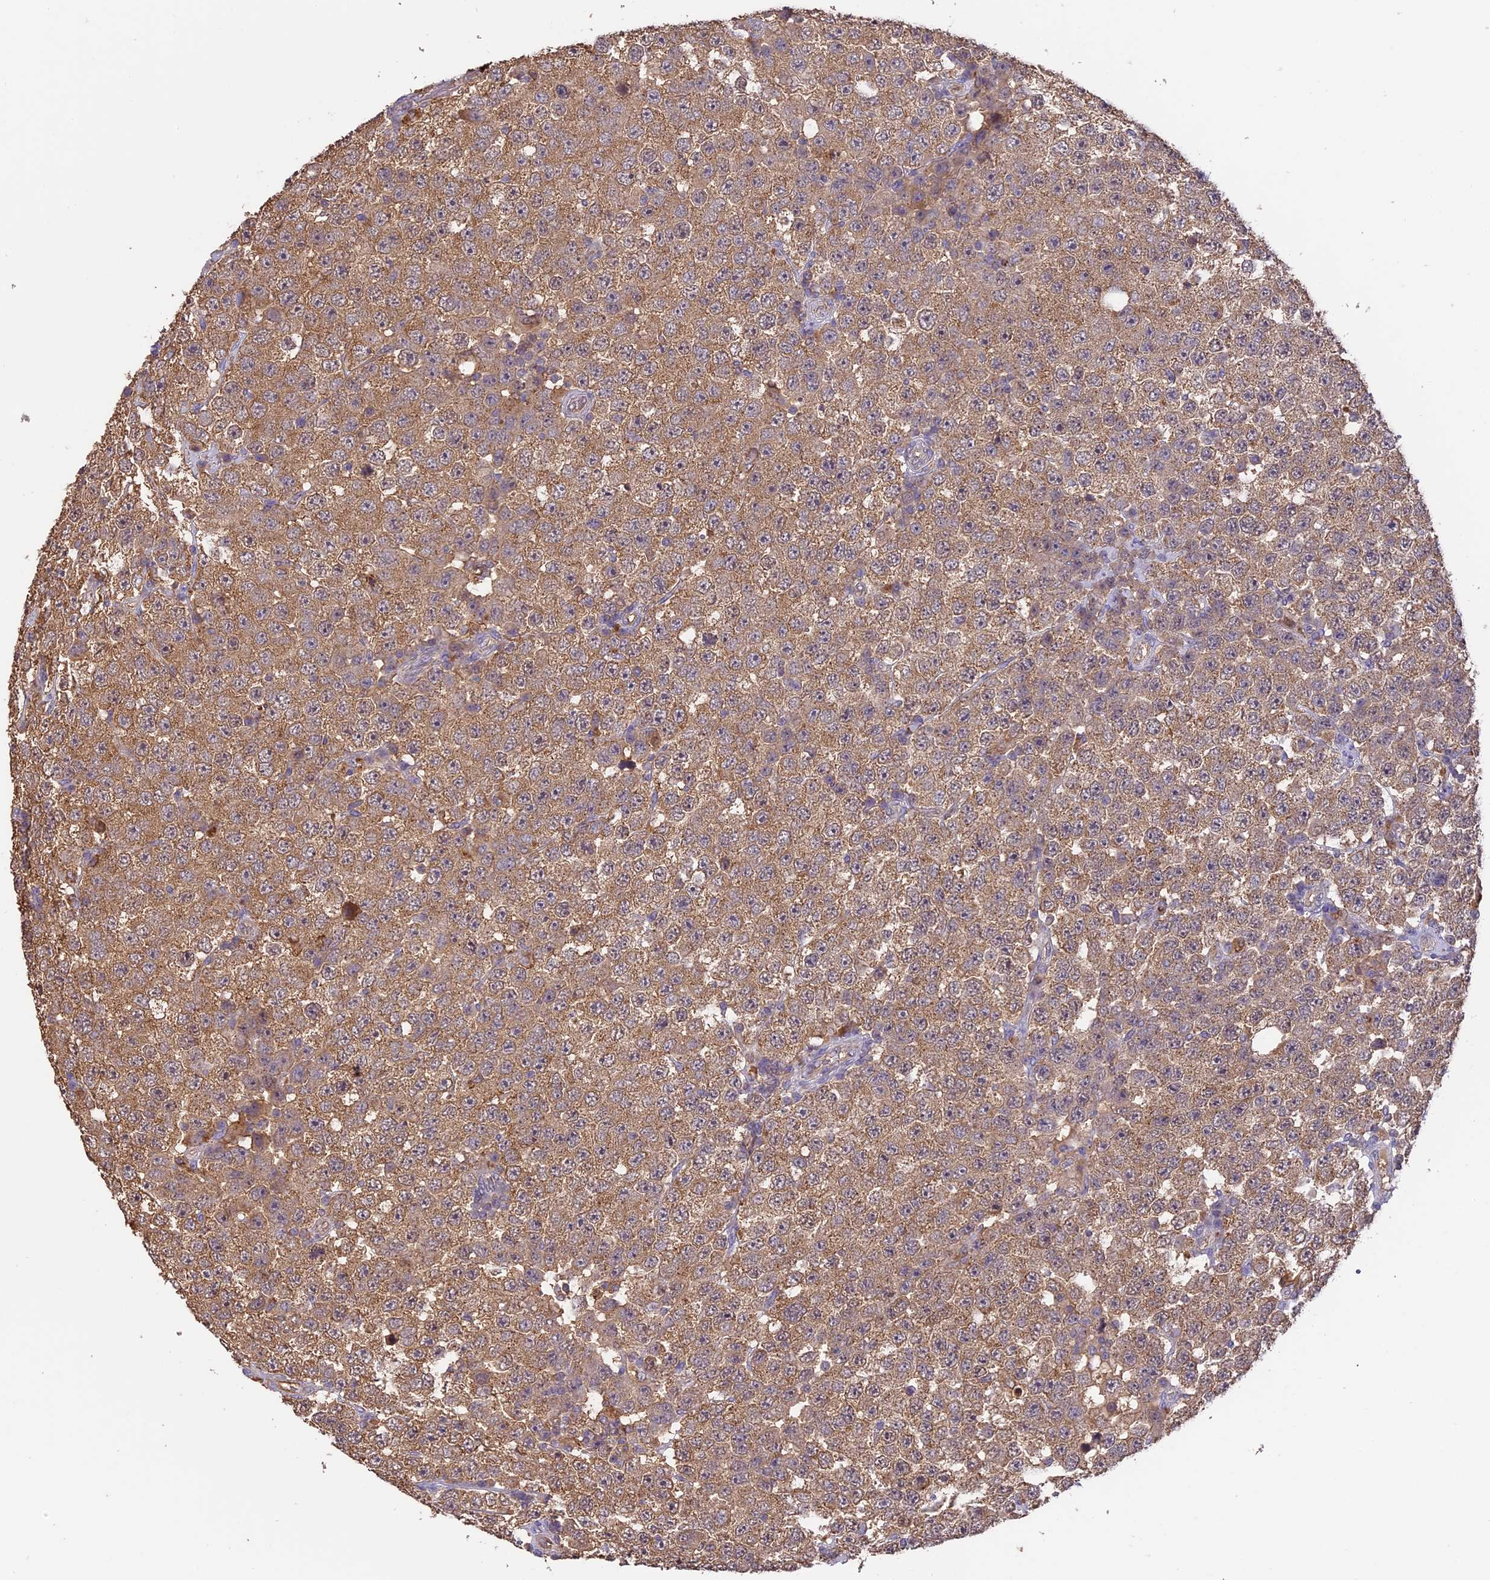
{"staining": {"intensity": "moderate", "quantity": ">75%", "location": "cytoplasmic/membranous"}, "tissue": "testis cancer", "cell_type": "Tumor cells", "image_type": "cancer", "snomed": [{"axis": "morphology", "description": "Seminoma, NOS"}, {"axis": "topography", "description": "Testis"}], "caption": "Immunohistochemistry (IHC) histopathology image of human seminoma (testis) stained for a protein (brown), which exhibits medium levels of moderate cytoplasmic/membranous staining in about >75% of tumor cells.", "gene": "ARHGAP19", "patient": {"sex": "male", "age": 28}}